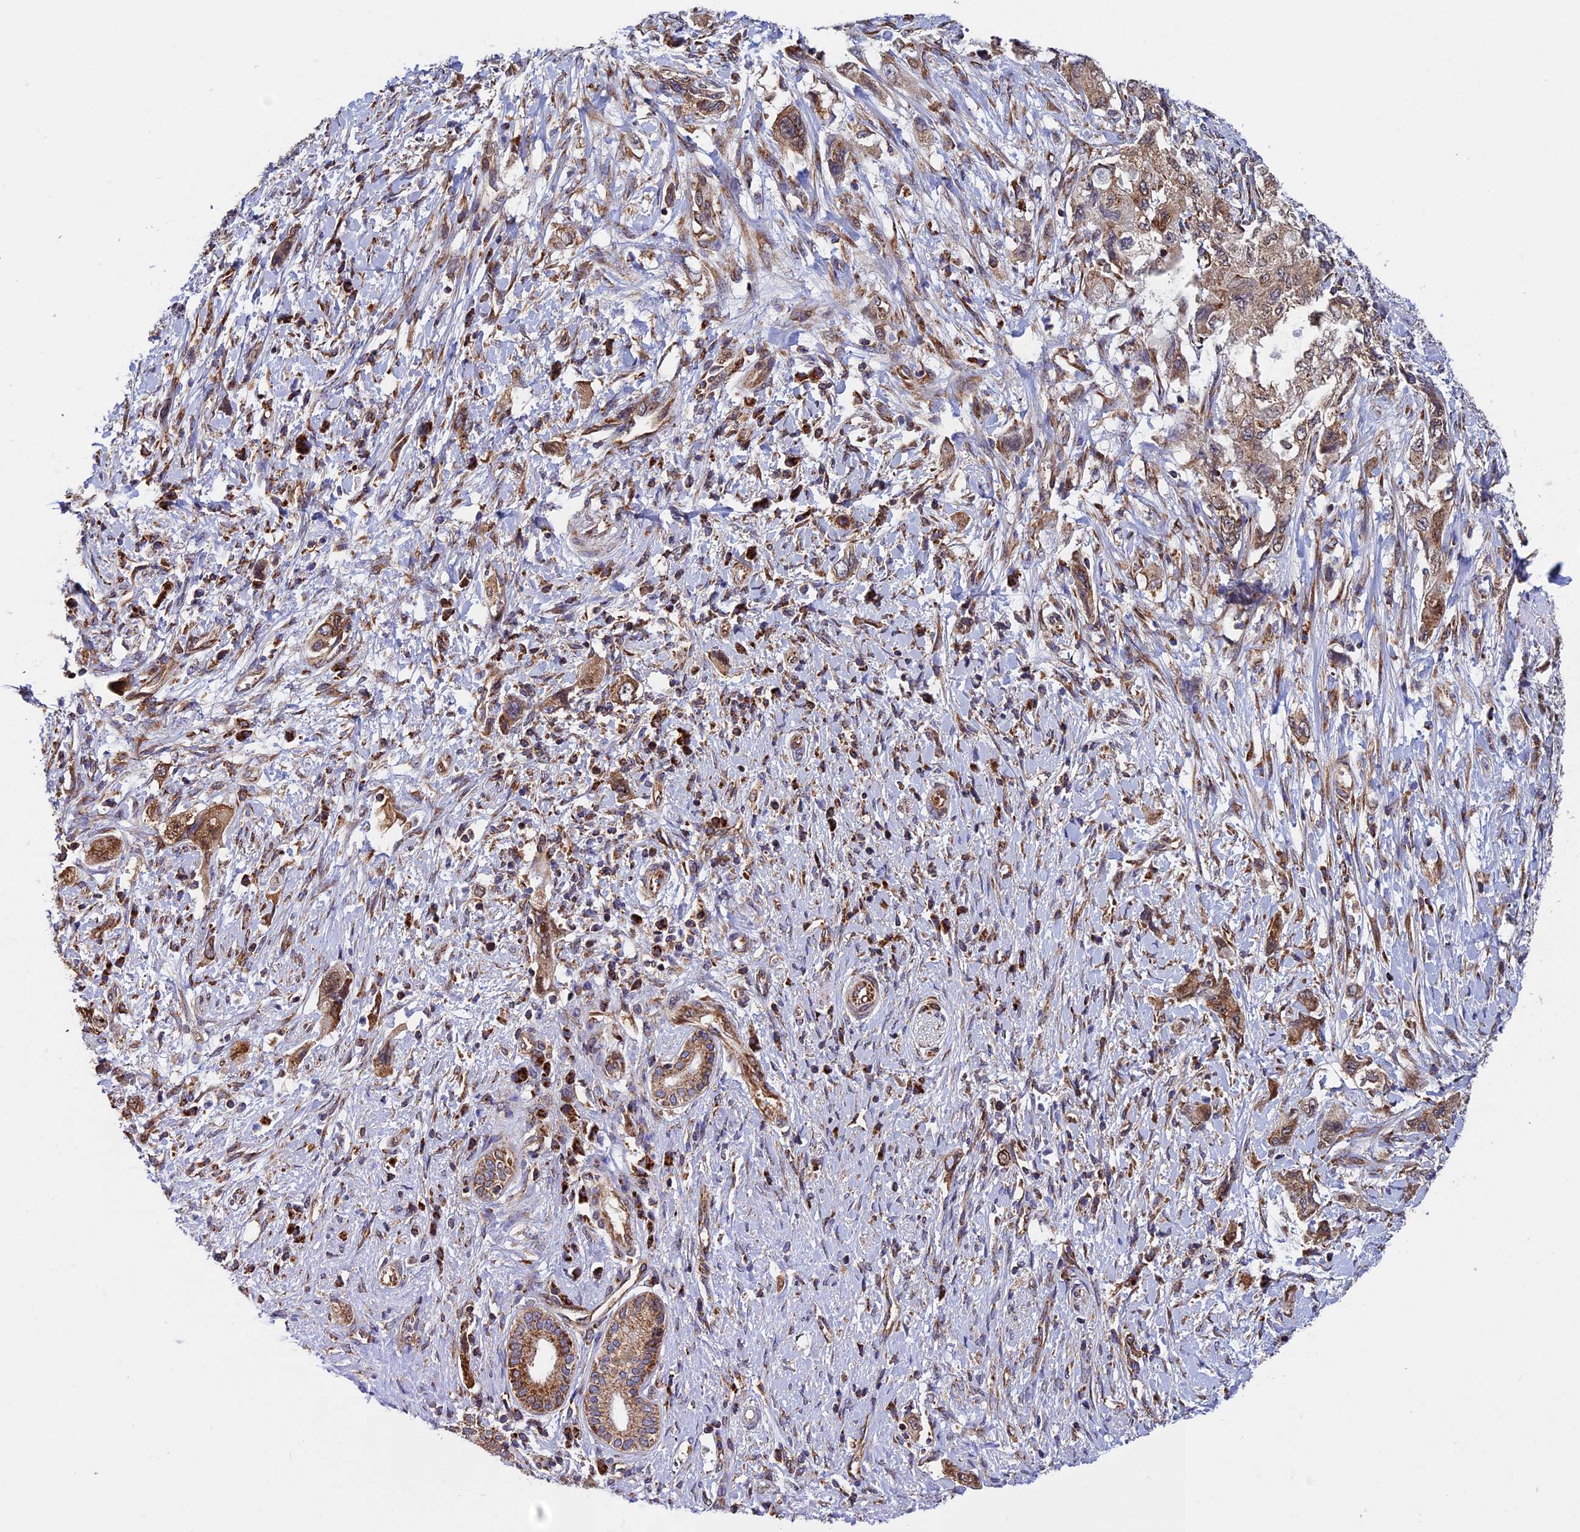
{"staining": {"intensity": "moderate", "quantity": ">75%", "location": "cytoplasmic/membranous"}, "tissue": "pancreatic cancer", "cell_type": "Tumor cells", "image_type": "cancer", "snomed": [{"axis": "morphology", "description": "Adenocarcinoma, NOS"}, {"axis": "topography", "description": "Pancreas"}], "caption": "The histopathology image demonstrates a brown stain indicating the presence of a protein in the cytoplasmic/membranous of tumor cells in pancreatic adenocarcinoma.", "gene": "SLC9A5", "patient": {"sex": "female", "age": 73}}